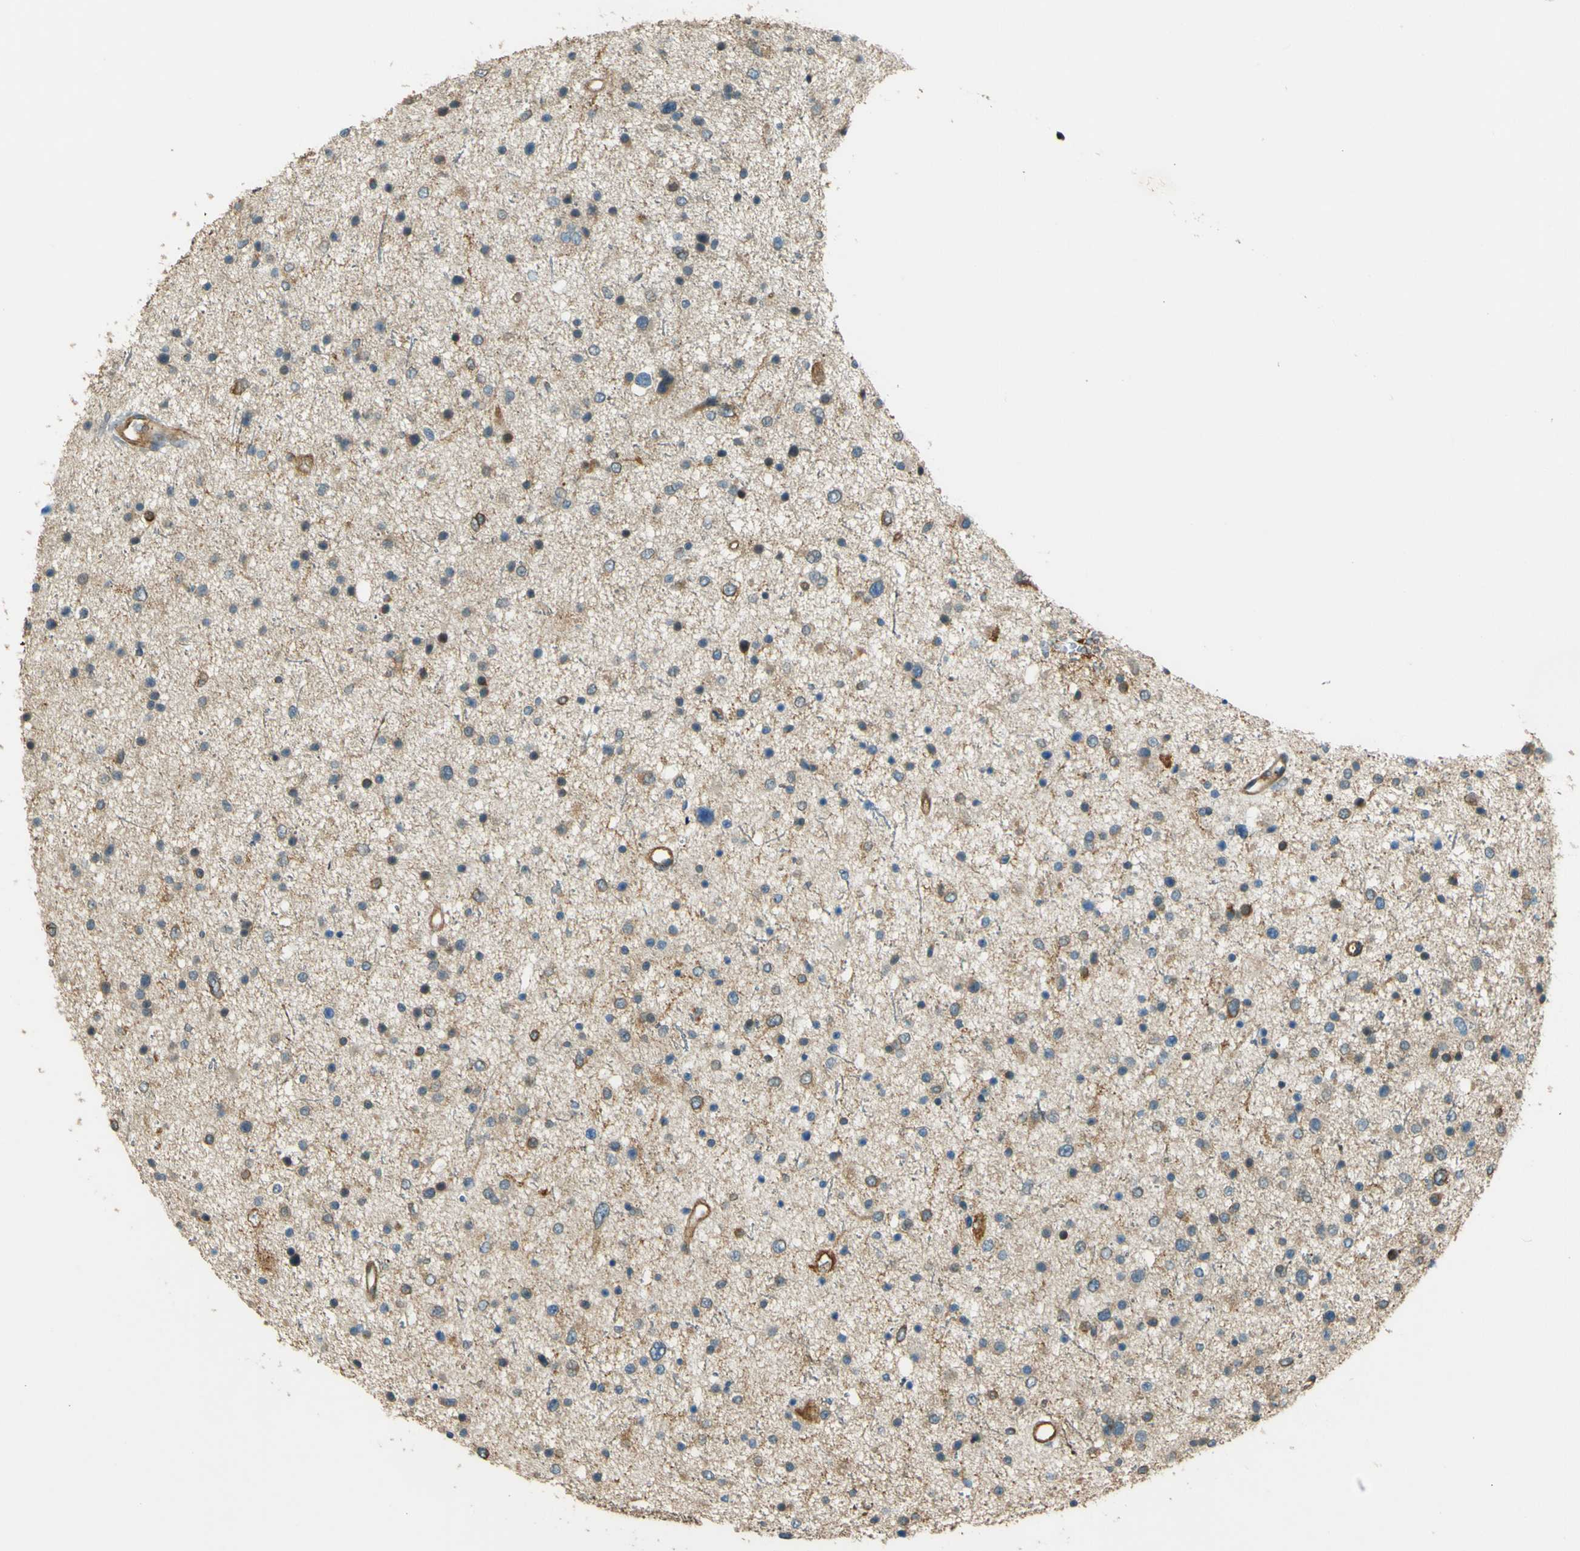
{"staining": {"intensity": "weak", "quantity": "<25%", "location": "cytoplasmic/membranous"}, "tissue": "glioma", "cell_type": "Tumor cells", "image_type": "cancer", "snomed": [{"axis": "morphology", "description": "Glioma, malignant, Low grade"}, {"axis": "topography", "description": "Brain"}], "caption": "Glioma was stained to show a protein in brown. There is no significant positivity in tumor cells.", "gene": "LPCAT1", "patient": {"sex": "female", "age": 37}}